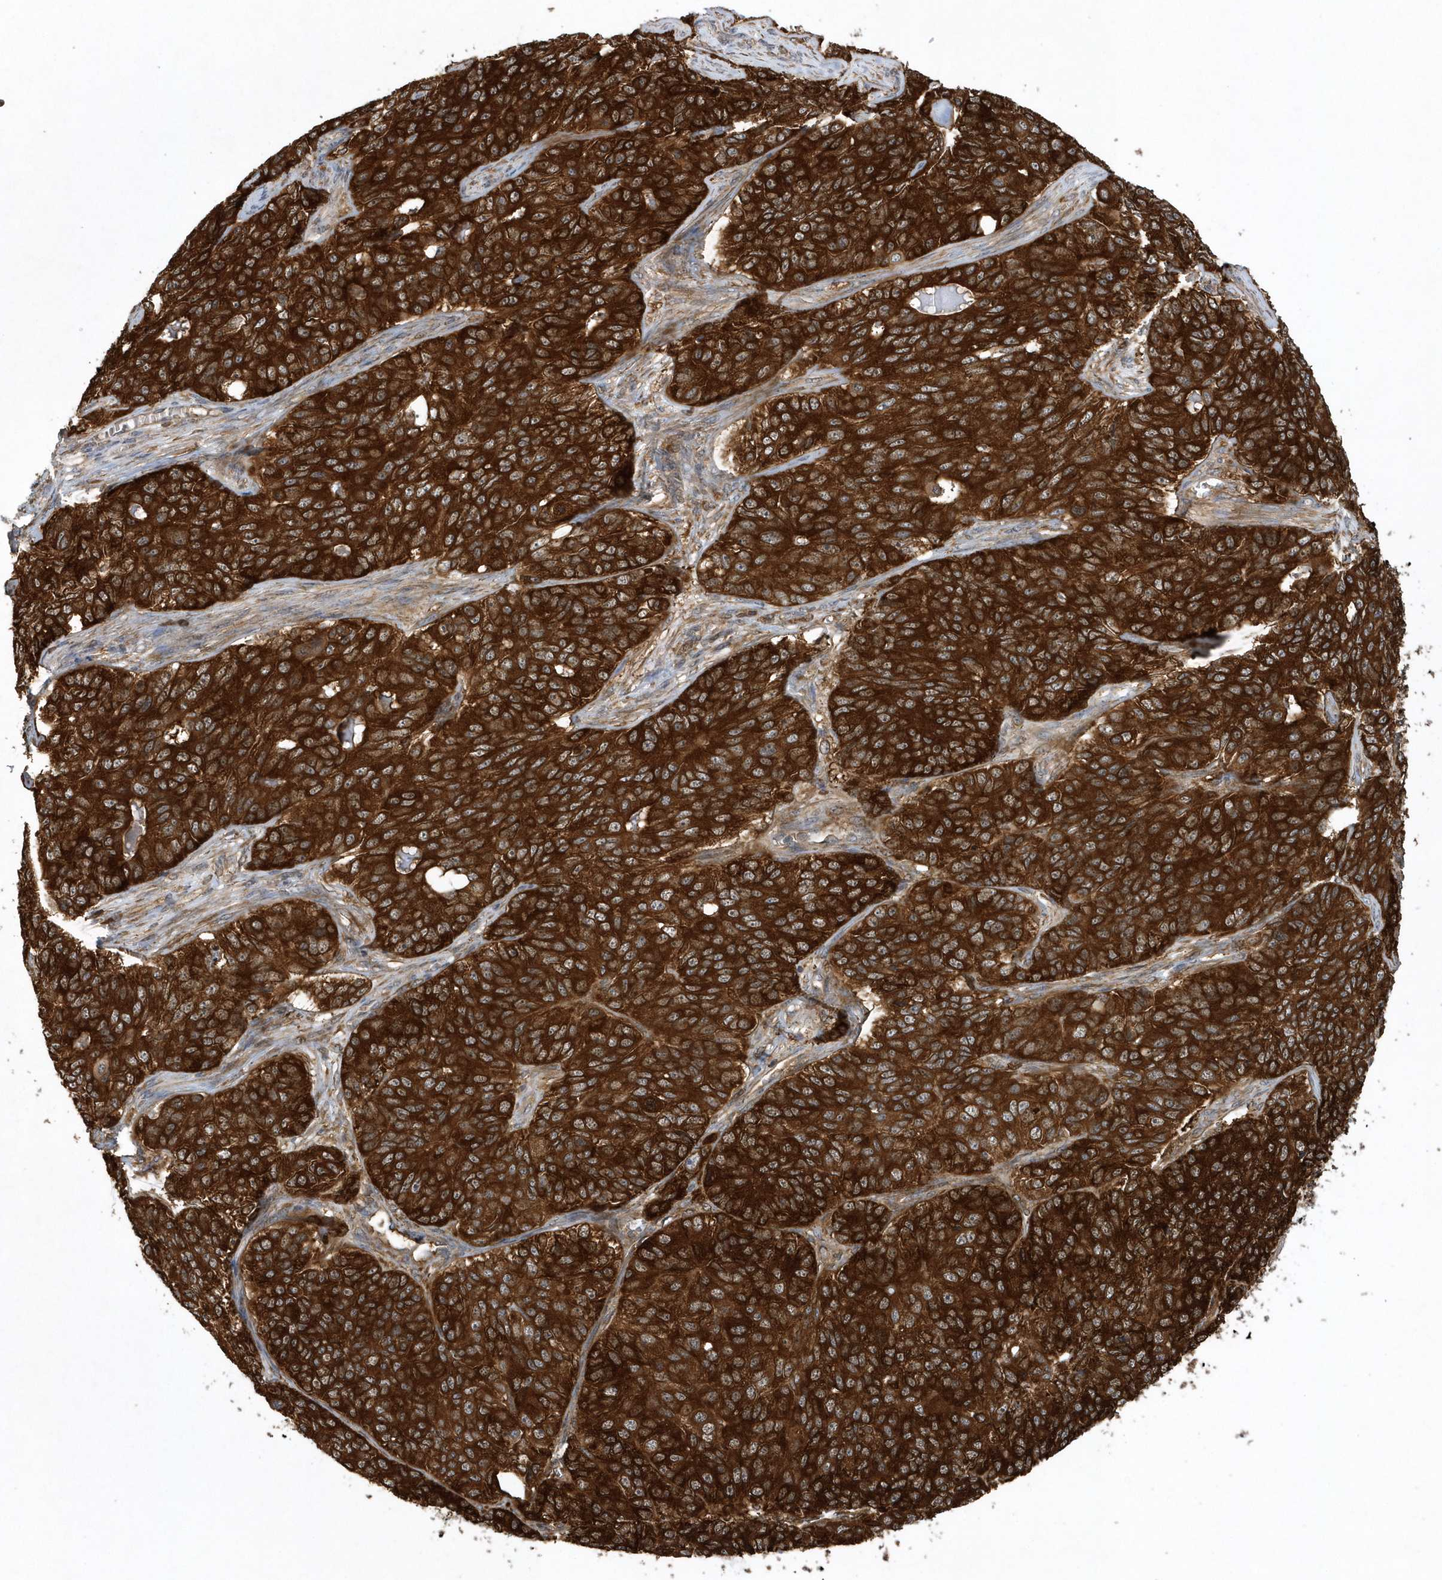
{"staining": {"intensity": "strong", "quantity": ">75%", "location": "cytoplasmic/membranous"}, "tissue": "ovarian cancer", "cell_type": "Tumor cells", "image_type": "cancer", "snomed": [{"axis": "morphology", "description": "Carcinoma, endometroid"}, {"axis": "topography", "description": "Ovary"}], "caption": "This histopathology image displays IHC staining of human ovarian cancer, with high strong cytoplasmic/membranous expression in approximately >75% of tumor cells.", "gene": "PAICS", "patient": {"sex": "female", "age": 51}}